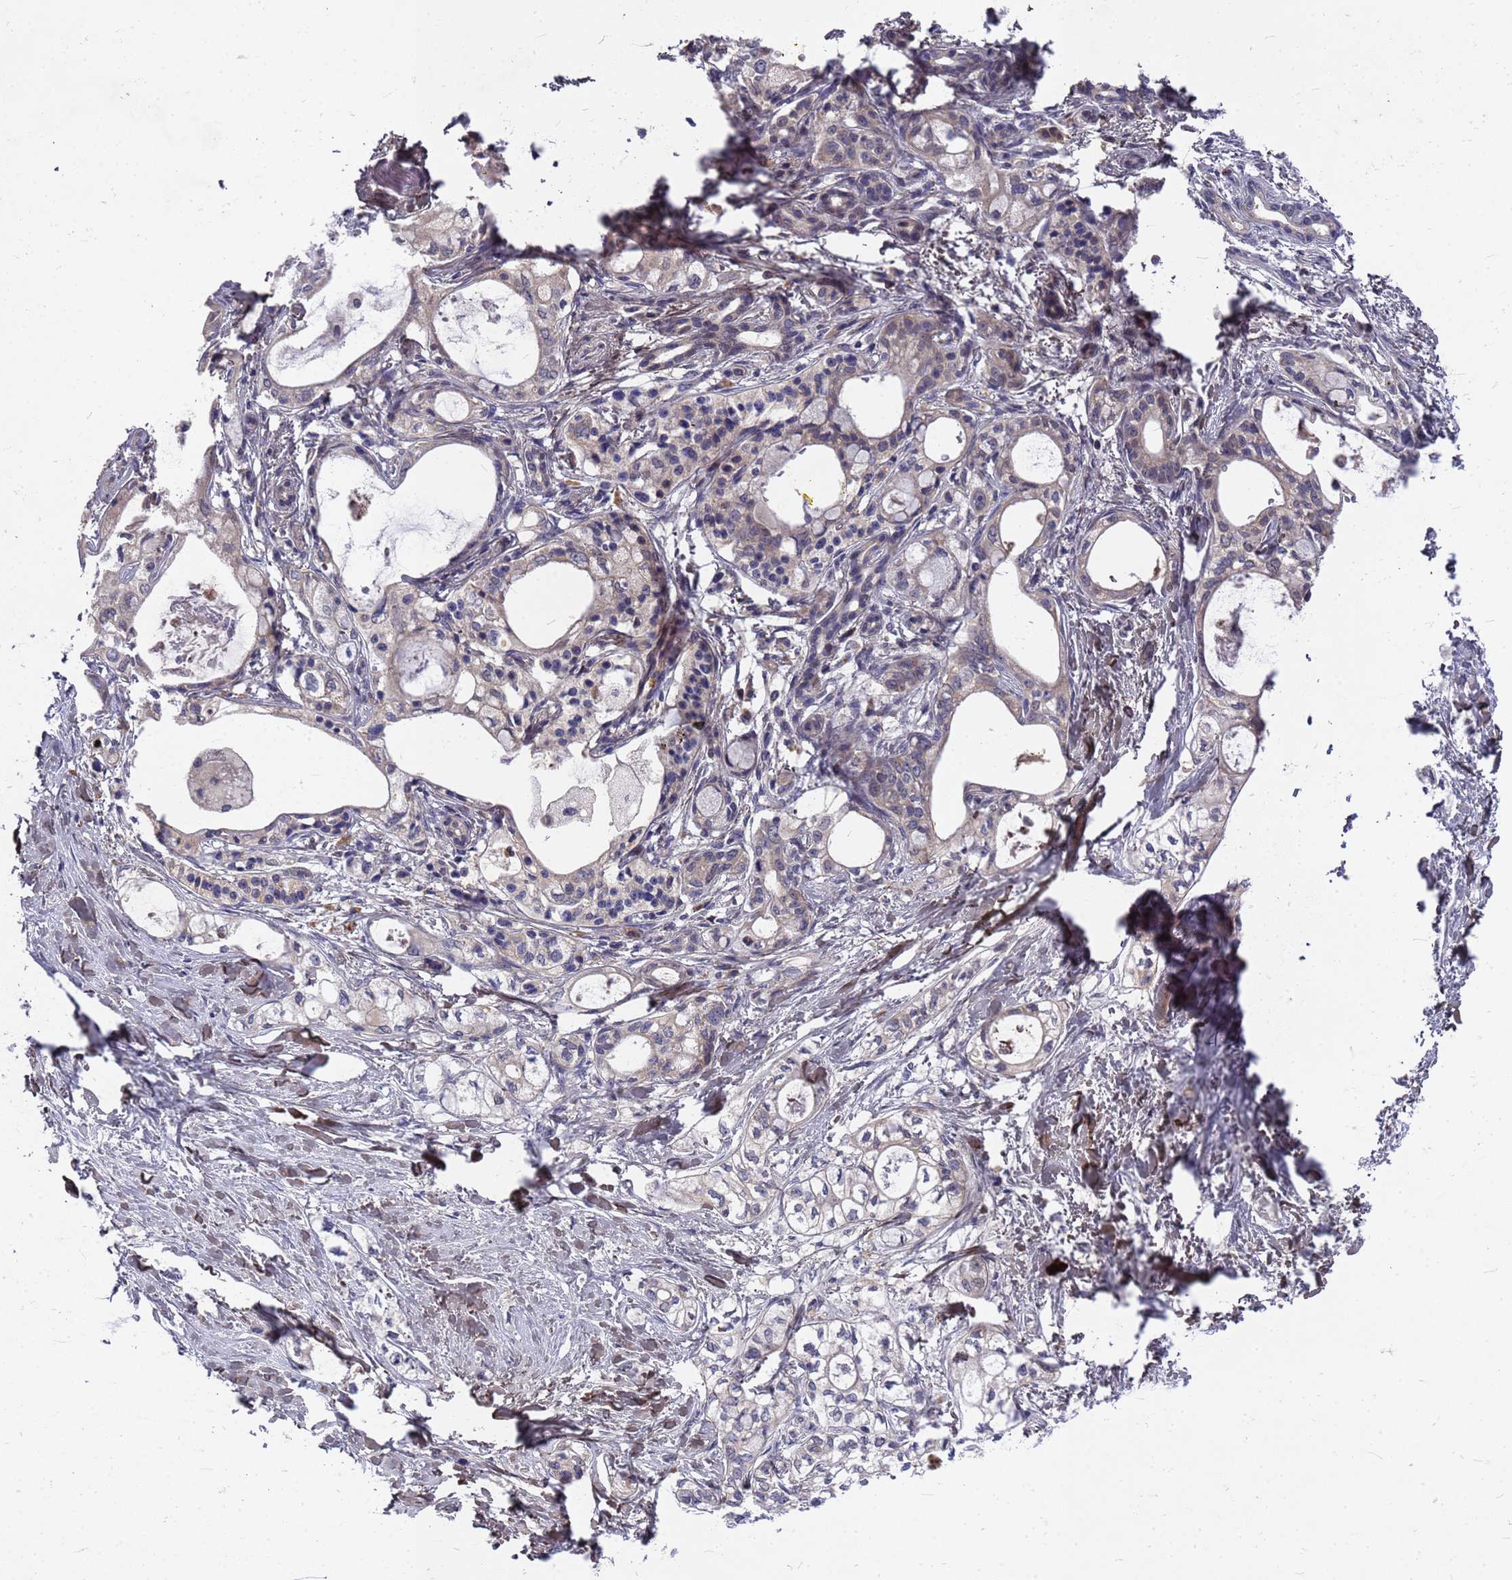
{"staining": {"intensity": "negative", "quantity": "none", "location": "none"}, "tissue": "pancreatic cancer", "cell_type": "Tumor cells", "image_type": "cancer", "snomed": [{"axis": "morphology", "description": "Adenocarcinoma, NOS"}, {"axis": "topography", "description": "Pancreas"}], "caption": "A histopathology image of pancreatic adenocarcinoma stained for a protein demonstrates no brown staining in tumor cells. (IHC, brightfield microscopy, high magnification).", "gene": "ZNF717", "patient": {"sex": "male", "age": 70}}